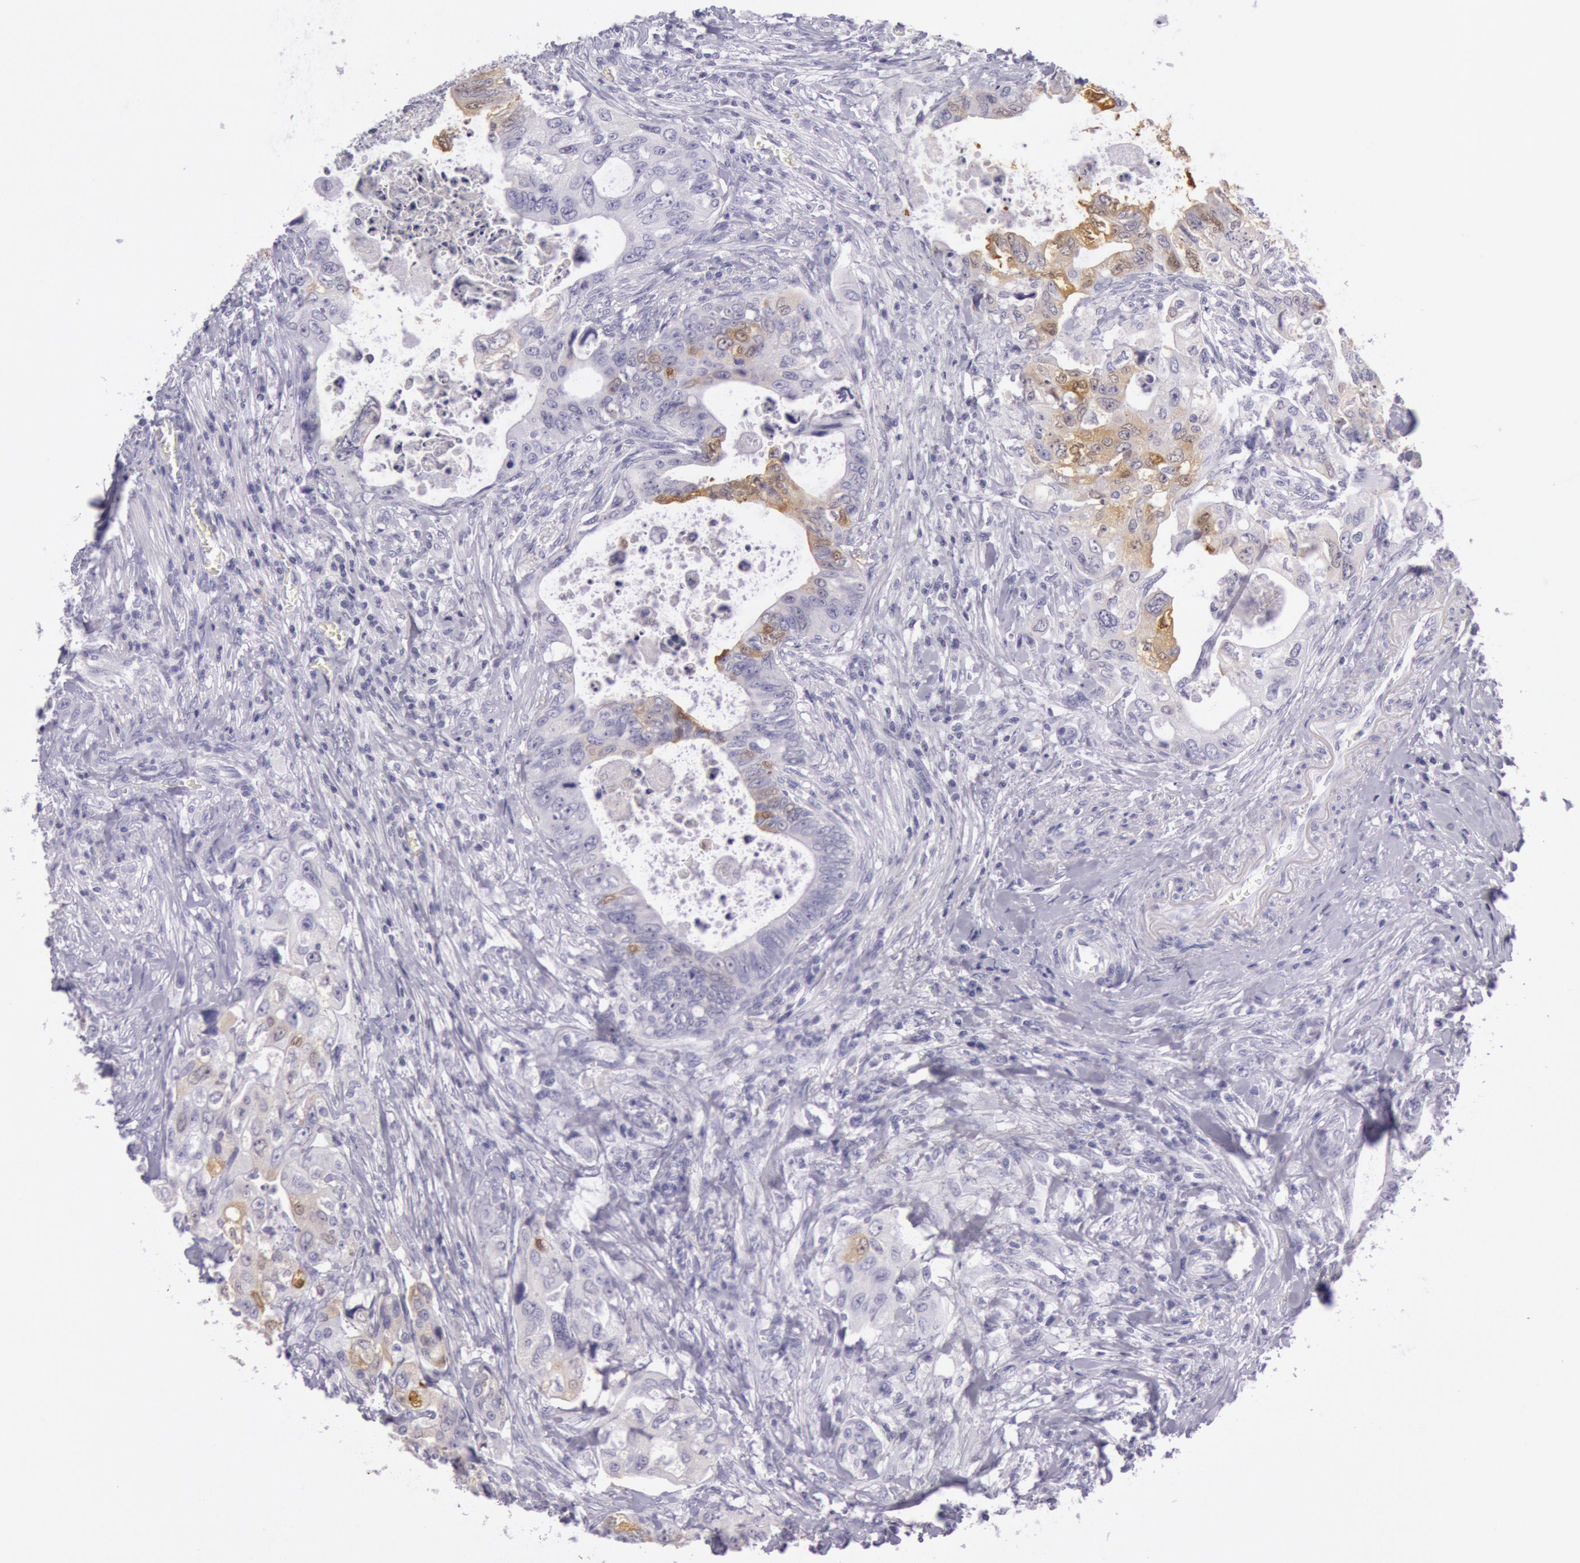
{"staining": {"intensity": "weak", "quantity": "<25%", "location": "cytoplasmic/membranous"}, "tissue": "colorectal cancer", "cell_type": "Tumor cells", "image_type": "cancer", "snomed": [{"axis": "morphology", "description": "Adenocarcinoma, NOS"}, {"axis": "topography", "description": "Rectum"}], "caption": "IHC histopathology image of human adenocarcinoma (colorectal) stained for a protein (brown), which shows no positivity in tumor cells. The staining is performed using DAB brown chromogen with nuclei counter-stained in using hematoxylin.", "gene": "CKB", "patient": {"sex": "female", "age": 57}}